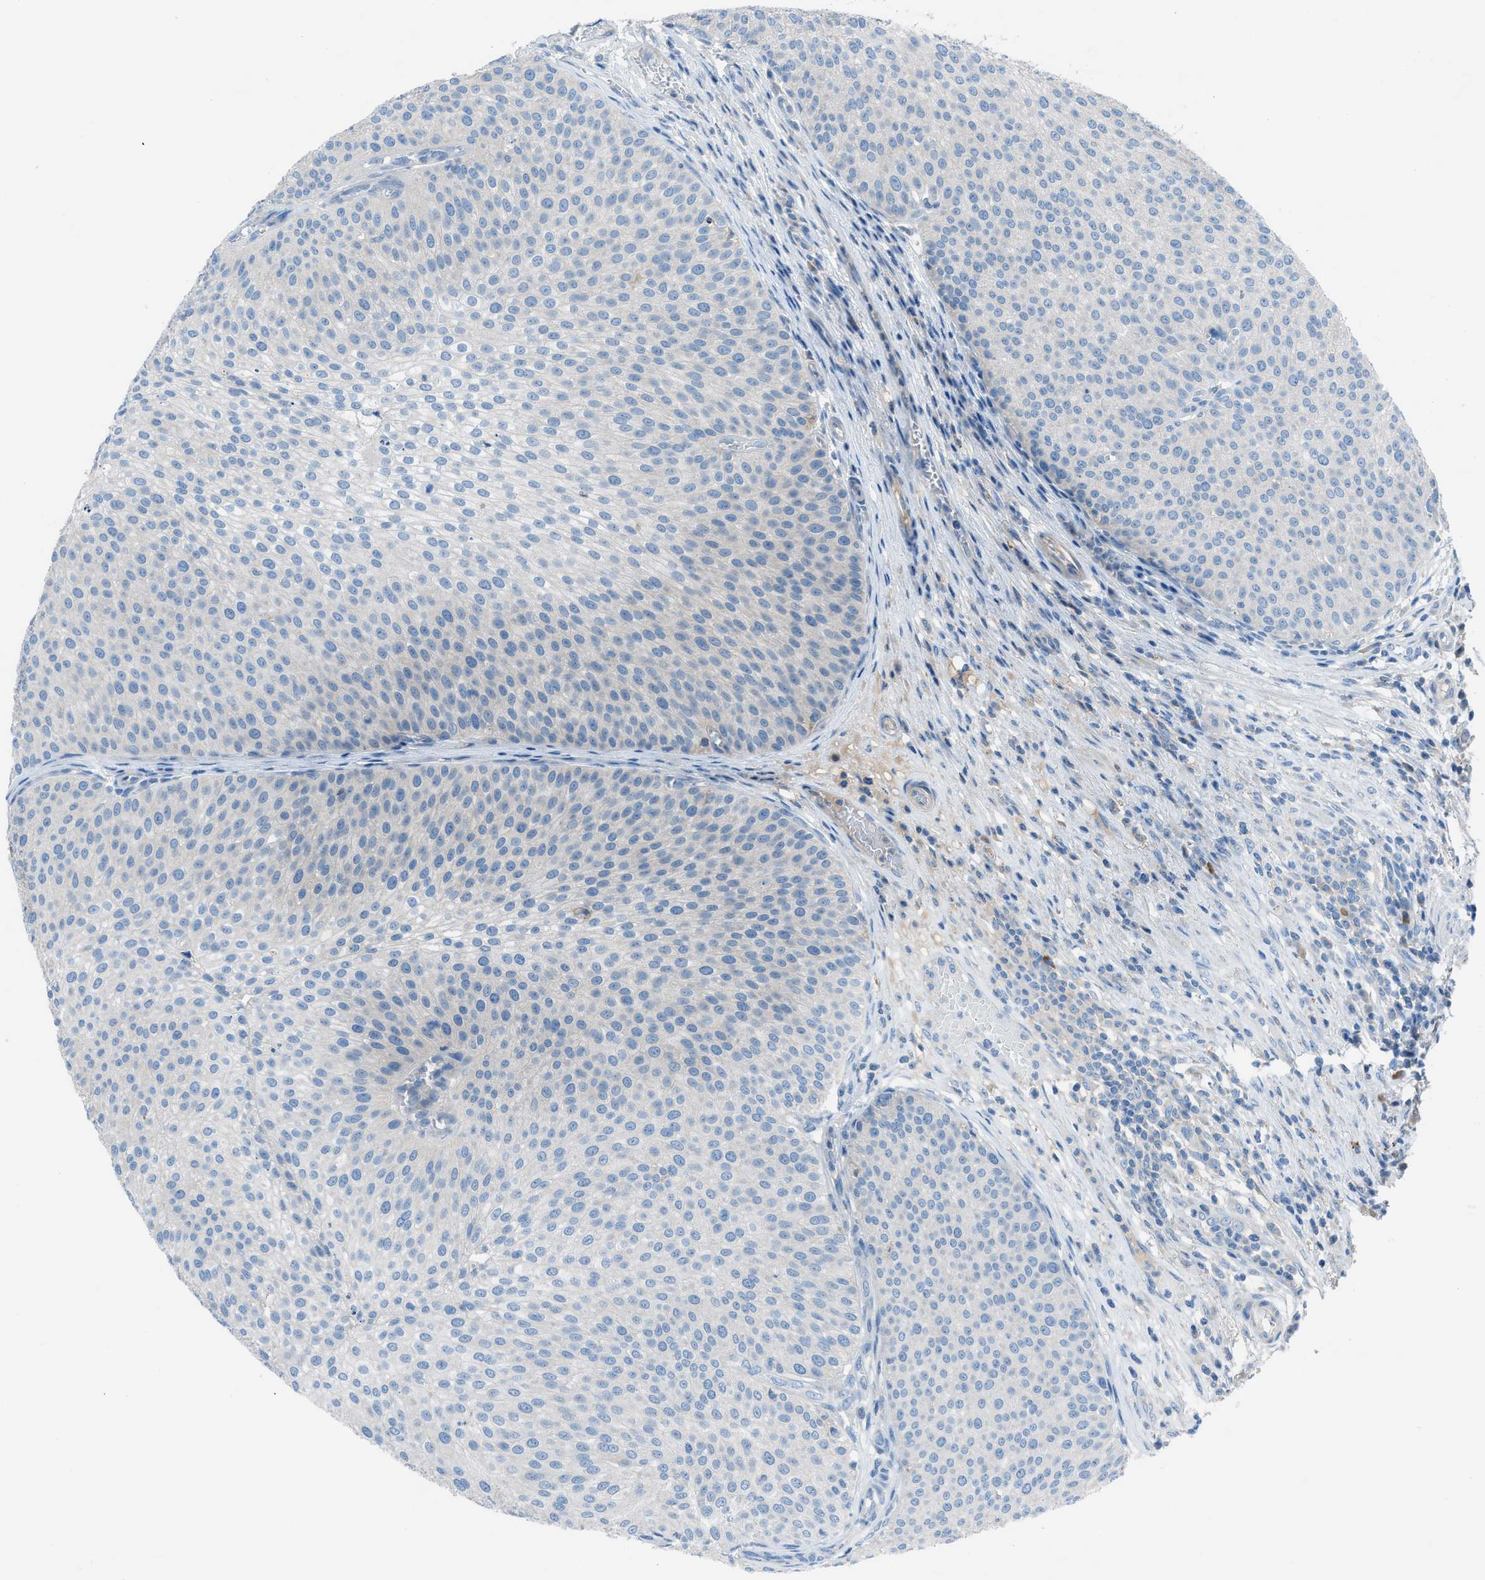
{"staining": {"intensity": "negative", "quantity": "none", "location": "none"}, "tissue": "urothelial cancer", "cell_type": "Tumor cells", "image_type": "cancer", "snomed": [{"axis": "morphology", "description": "Urothelial carcinoma, Low grade"}, {"axis": "topography", "description": "Smooth muscle"}, {"axis": "topography", "description": "Urinary bladder"}], "caption": "A high-resolution micrograph shows immunohistochemistry (IHC) staining of urothelial cancer, which reveals no significant positivity in tumor cells.", "gene": "C5AR2", "patient": {"sex": "male", "age": 60}}